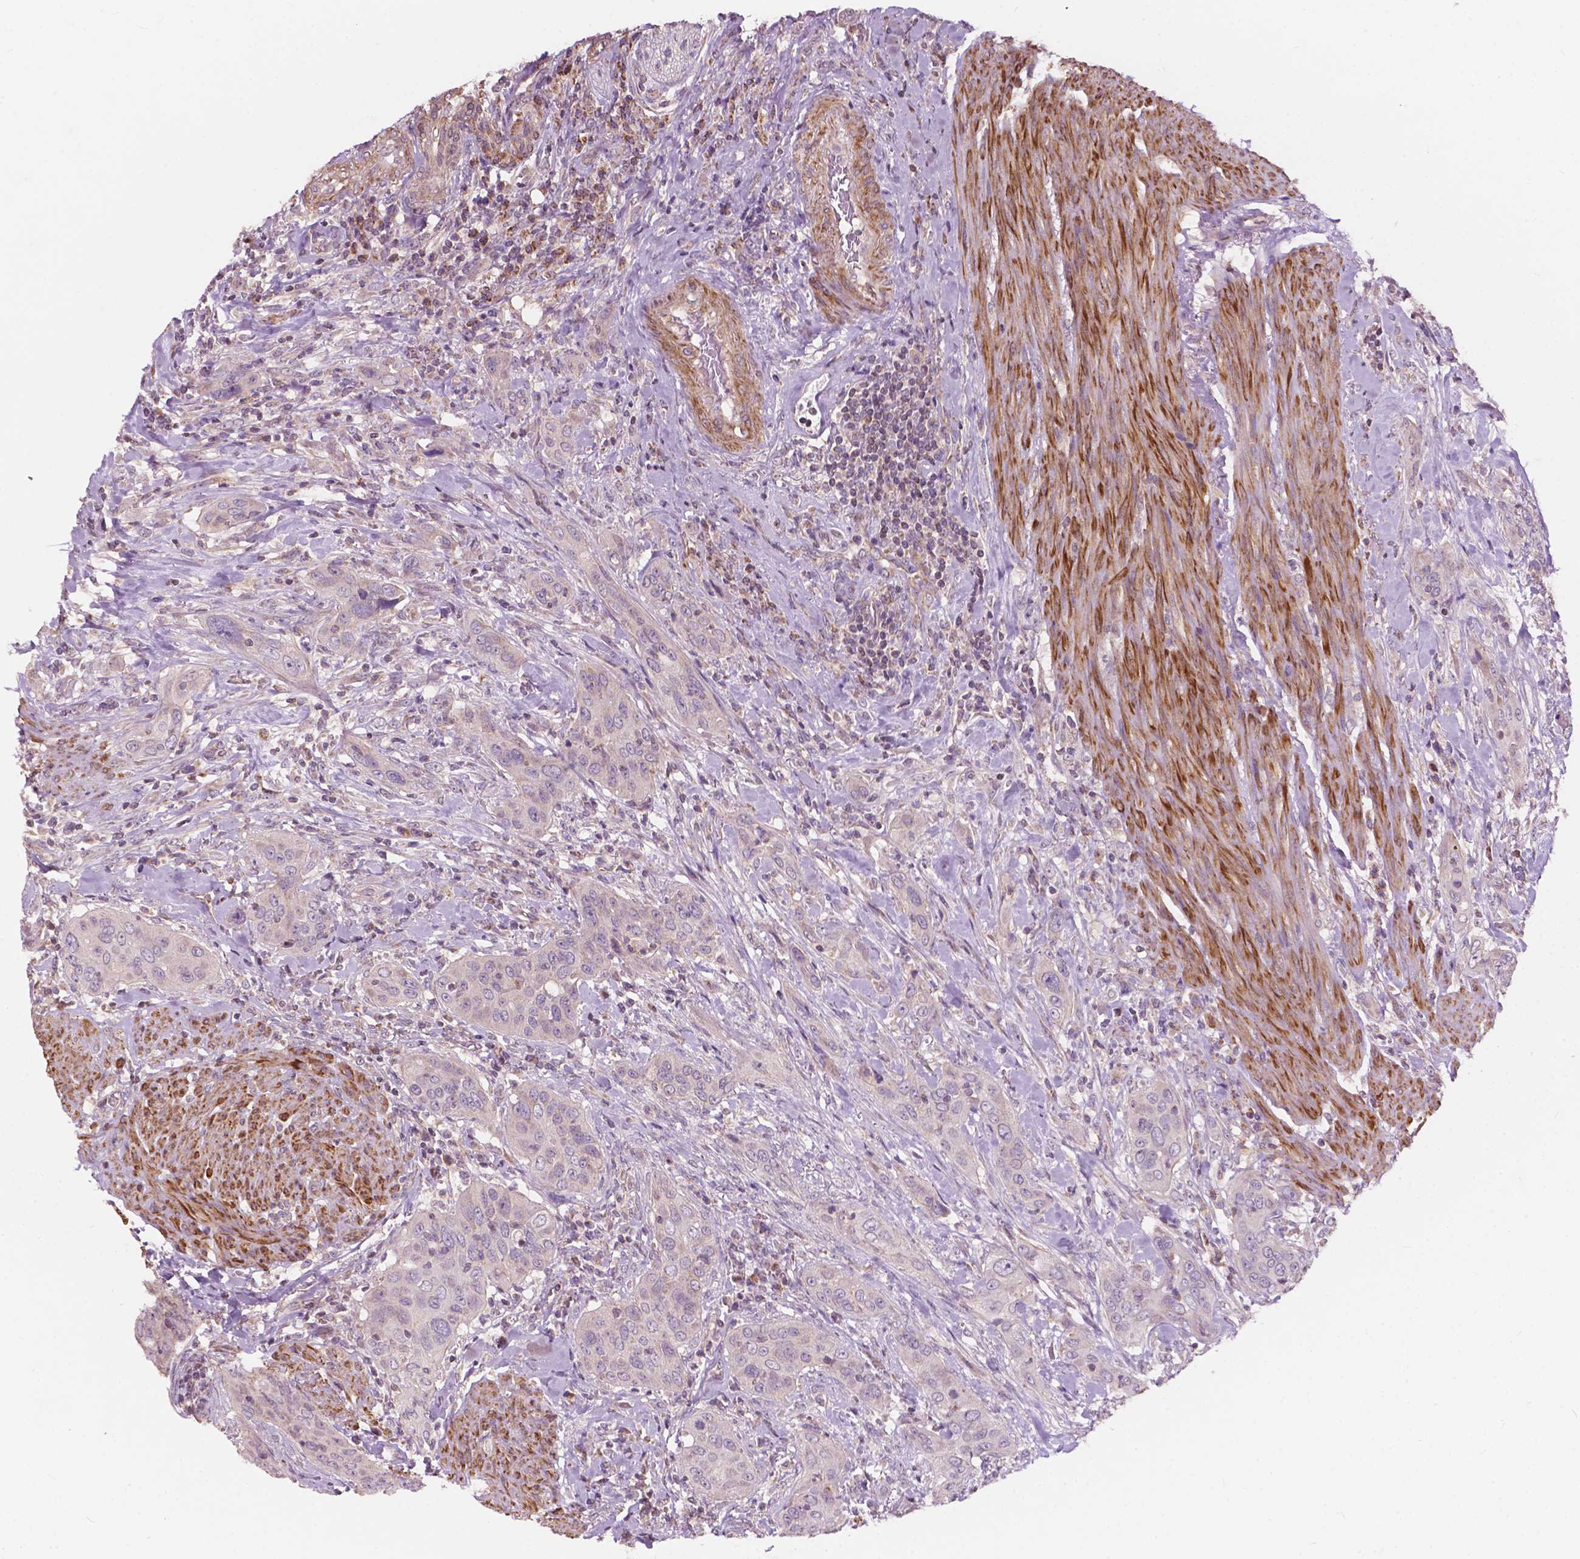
{"staining": {"intensity": "negative", "quantity": "none", "location": "none"}, "tissue": "urothelial cancer", "cell_type": "Tumor cells", "image_type": "cancer", "snomed": [{"axis": "morphology", "description": "Urothelial carcinoma, High grade"}, {"axis": "topography", "description": "Urinary bladder"}], "caption": "Immunohistochemical staining of human urothelial cancer reveals no significant staining in tumor cells. (Brightfield microscopy of DAB immunohistochemistry (IHC) at high magnification).", "gene": "NDUFA10", "patient": {"sex": "male", "age": 82}}